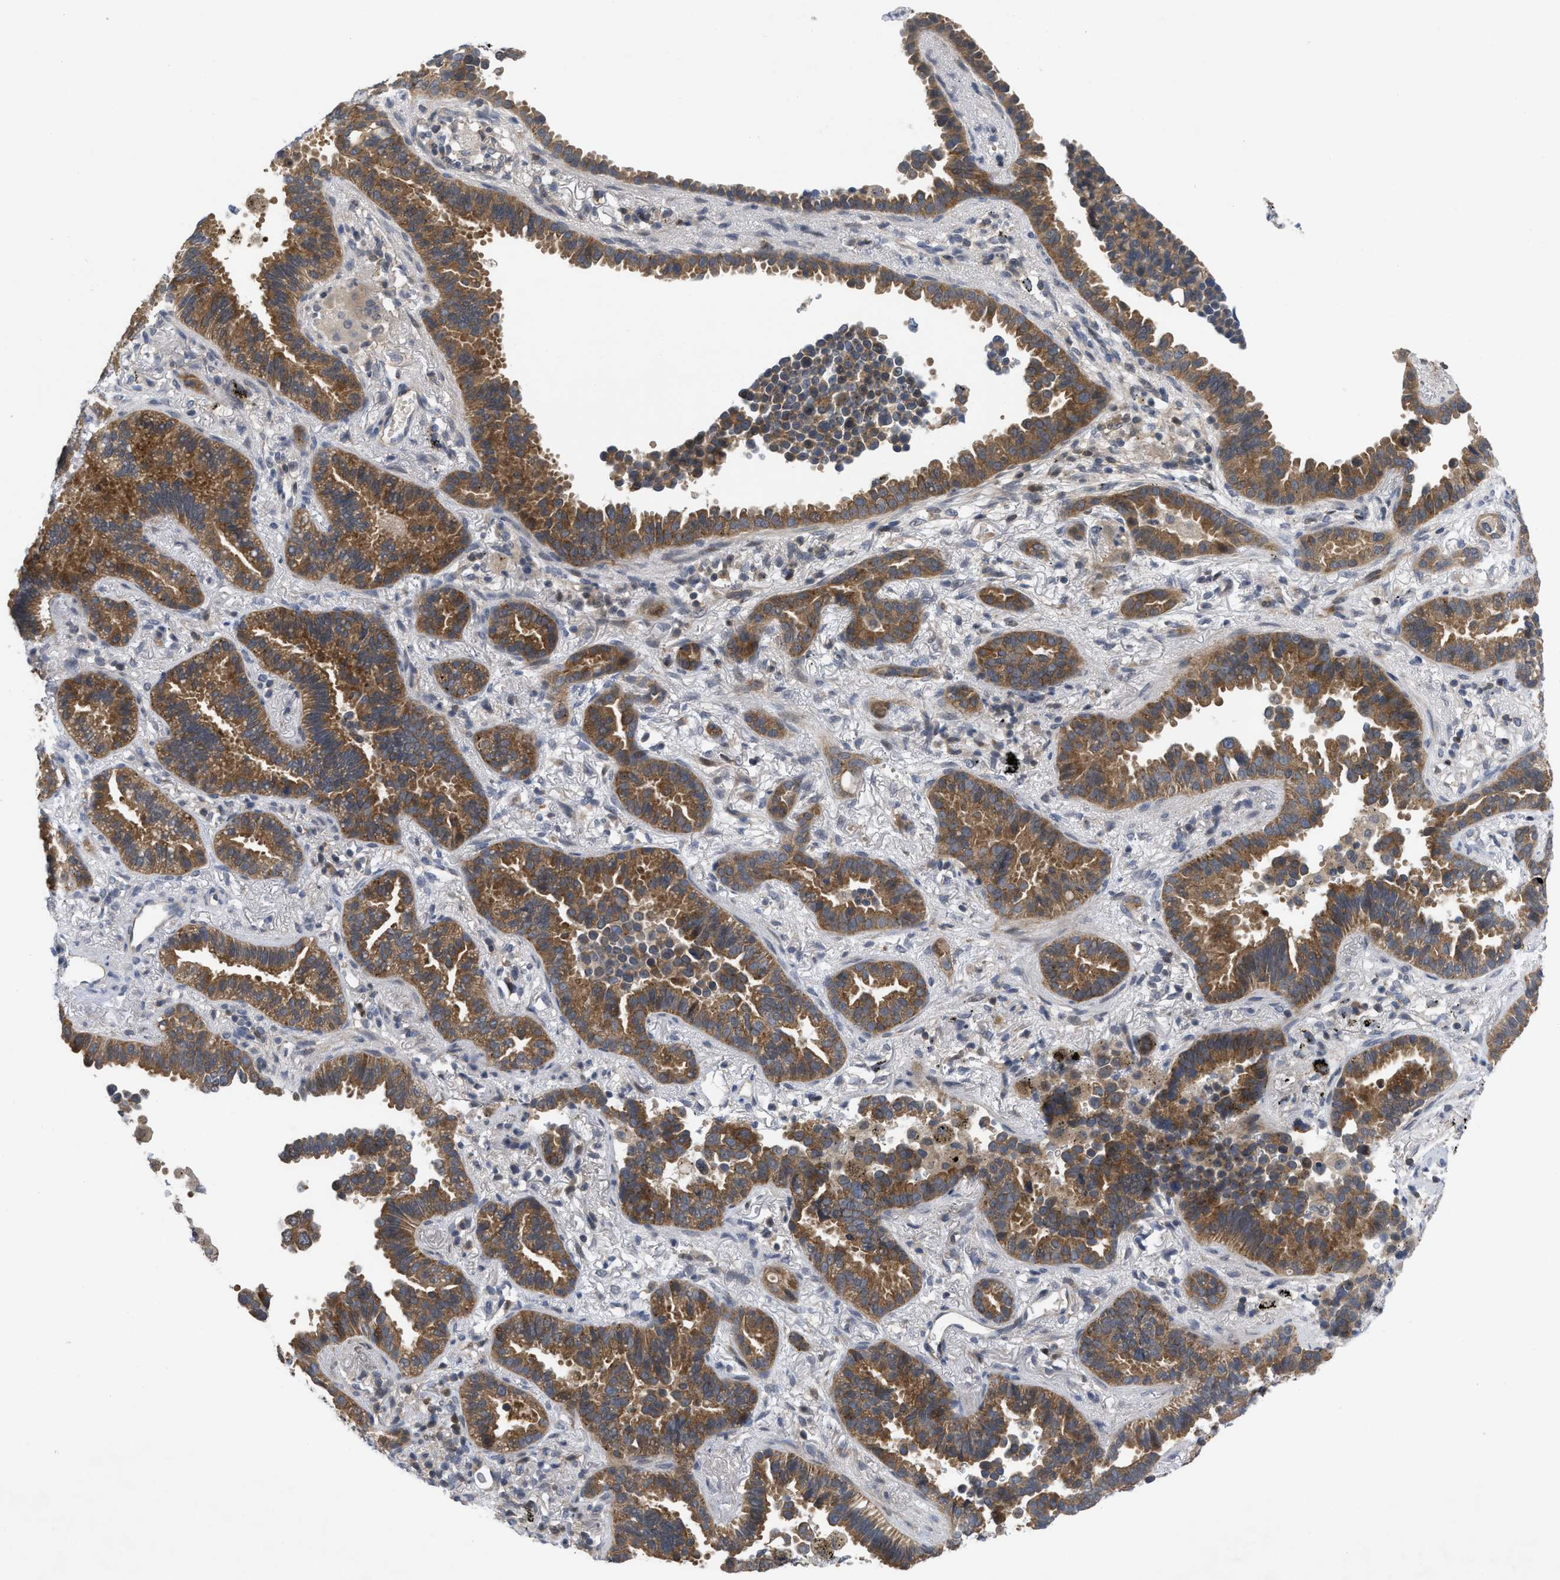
{"staining": {"intensity": "moderate", "quantity": ">75%", "location": "cytoplasmic/membranous"}, "tissue": "lung cancer", "cell_type": "Tumor cells", "image_type": "cancer", "snomed": [{"axis": "morphology", "description": "Normal tissue, NOS"}, {"axis": "morphology", "description": "Adenocarcinoma, NOS"}, {"axis": "topography", "description": "Lung"}], "caption": "Immunohistochemical staining of lung cancer exhibits moderate cytoplasmic/membranous protein positivity in about >75% of tumor cells. Nuclei are stained in blue.", "gene": "LDAF1", "patient": {"sex": "male", "age": 59}}